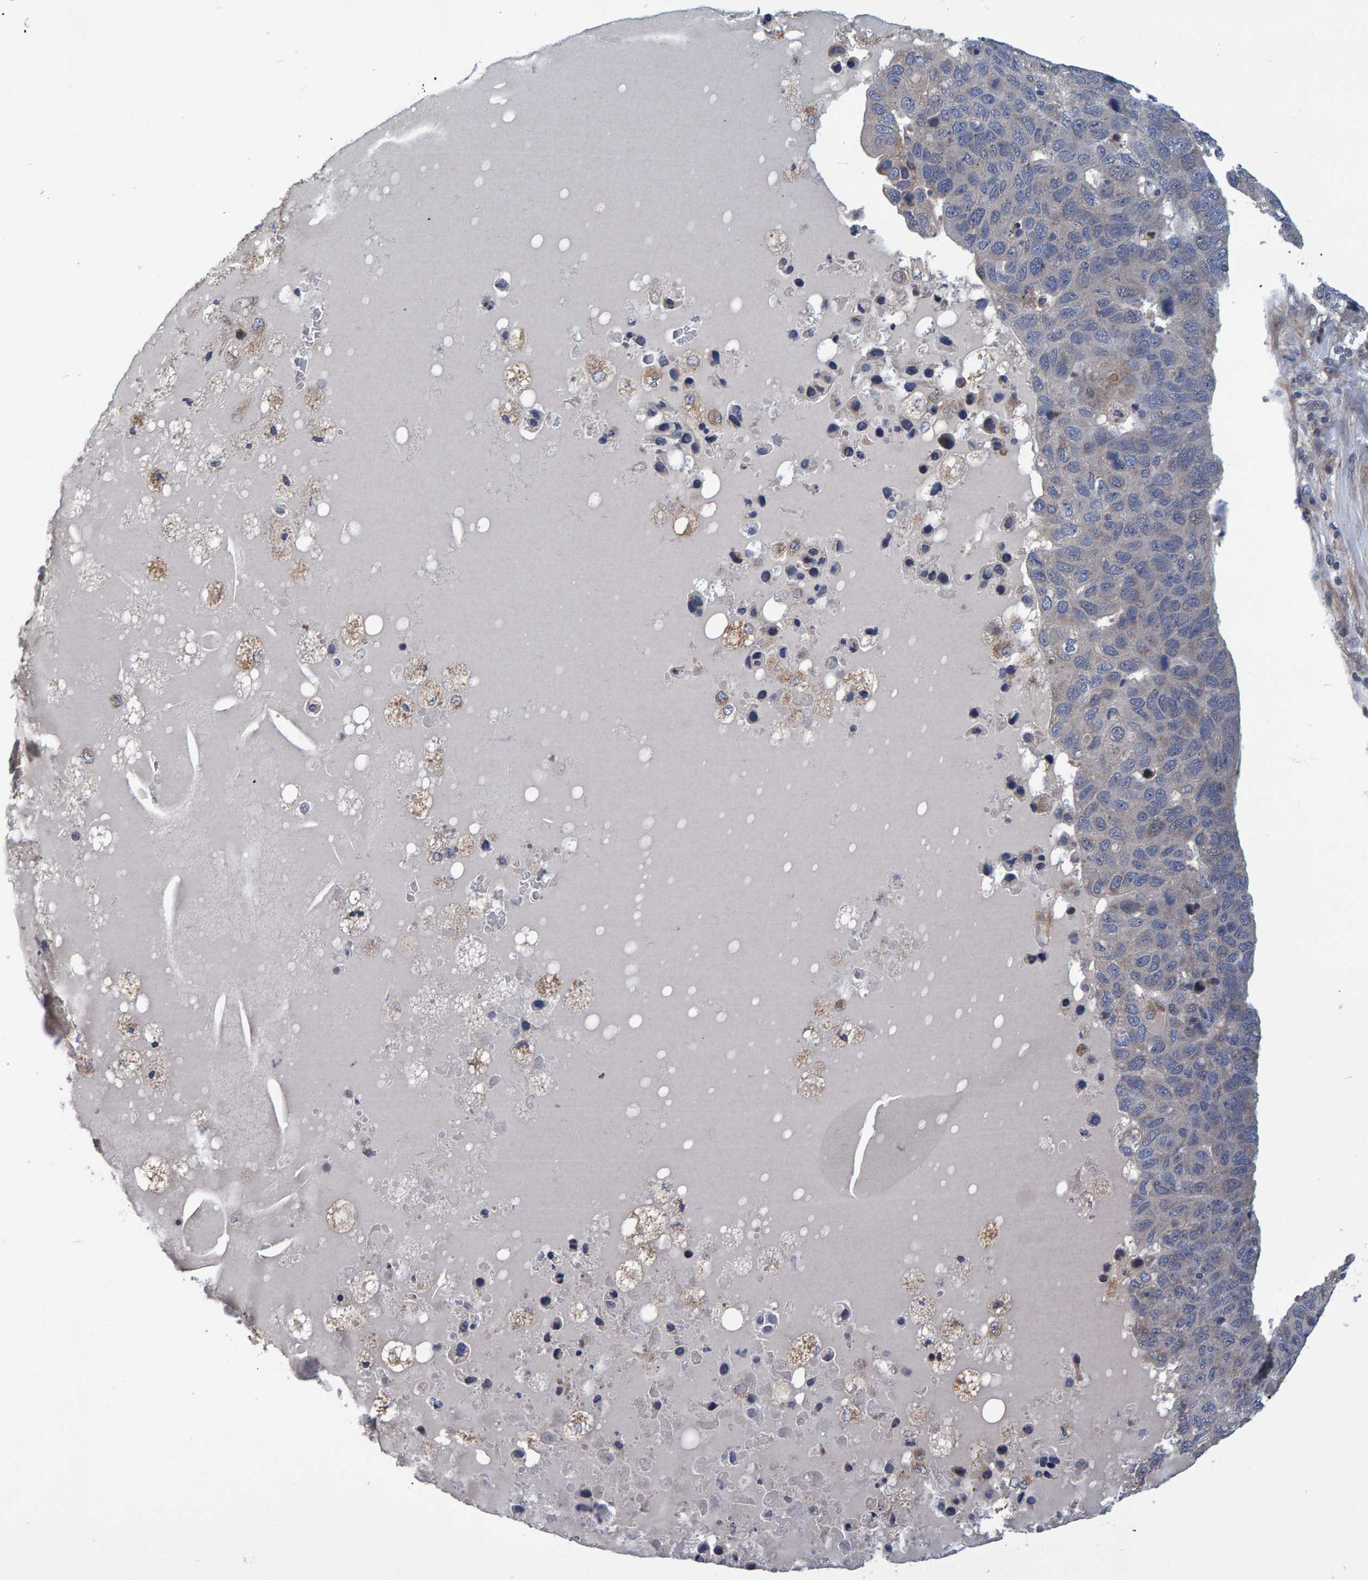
{"staining": {"intensity": "negative", "quantity": "none", "location": "none"}, "tissue": "pancreatic cancer", "cell_type": "Tumor cells", "image_type": "cancer", "snomed": [{"axis": "morphology", "description": "Adenocarcinoma, NOS"}, {"axis": "topography", "description": "Pancreas"}], "caption": "Tumor cells show no significant staining in pancreatic cancer. (Brightfield microscopy of DAB (3,3'-diaminobenzidine) IHC at high magnification).", "gene": "ATP6V1H", "patient": {"sex": "female", "age": 61}}